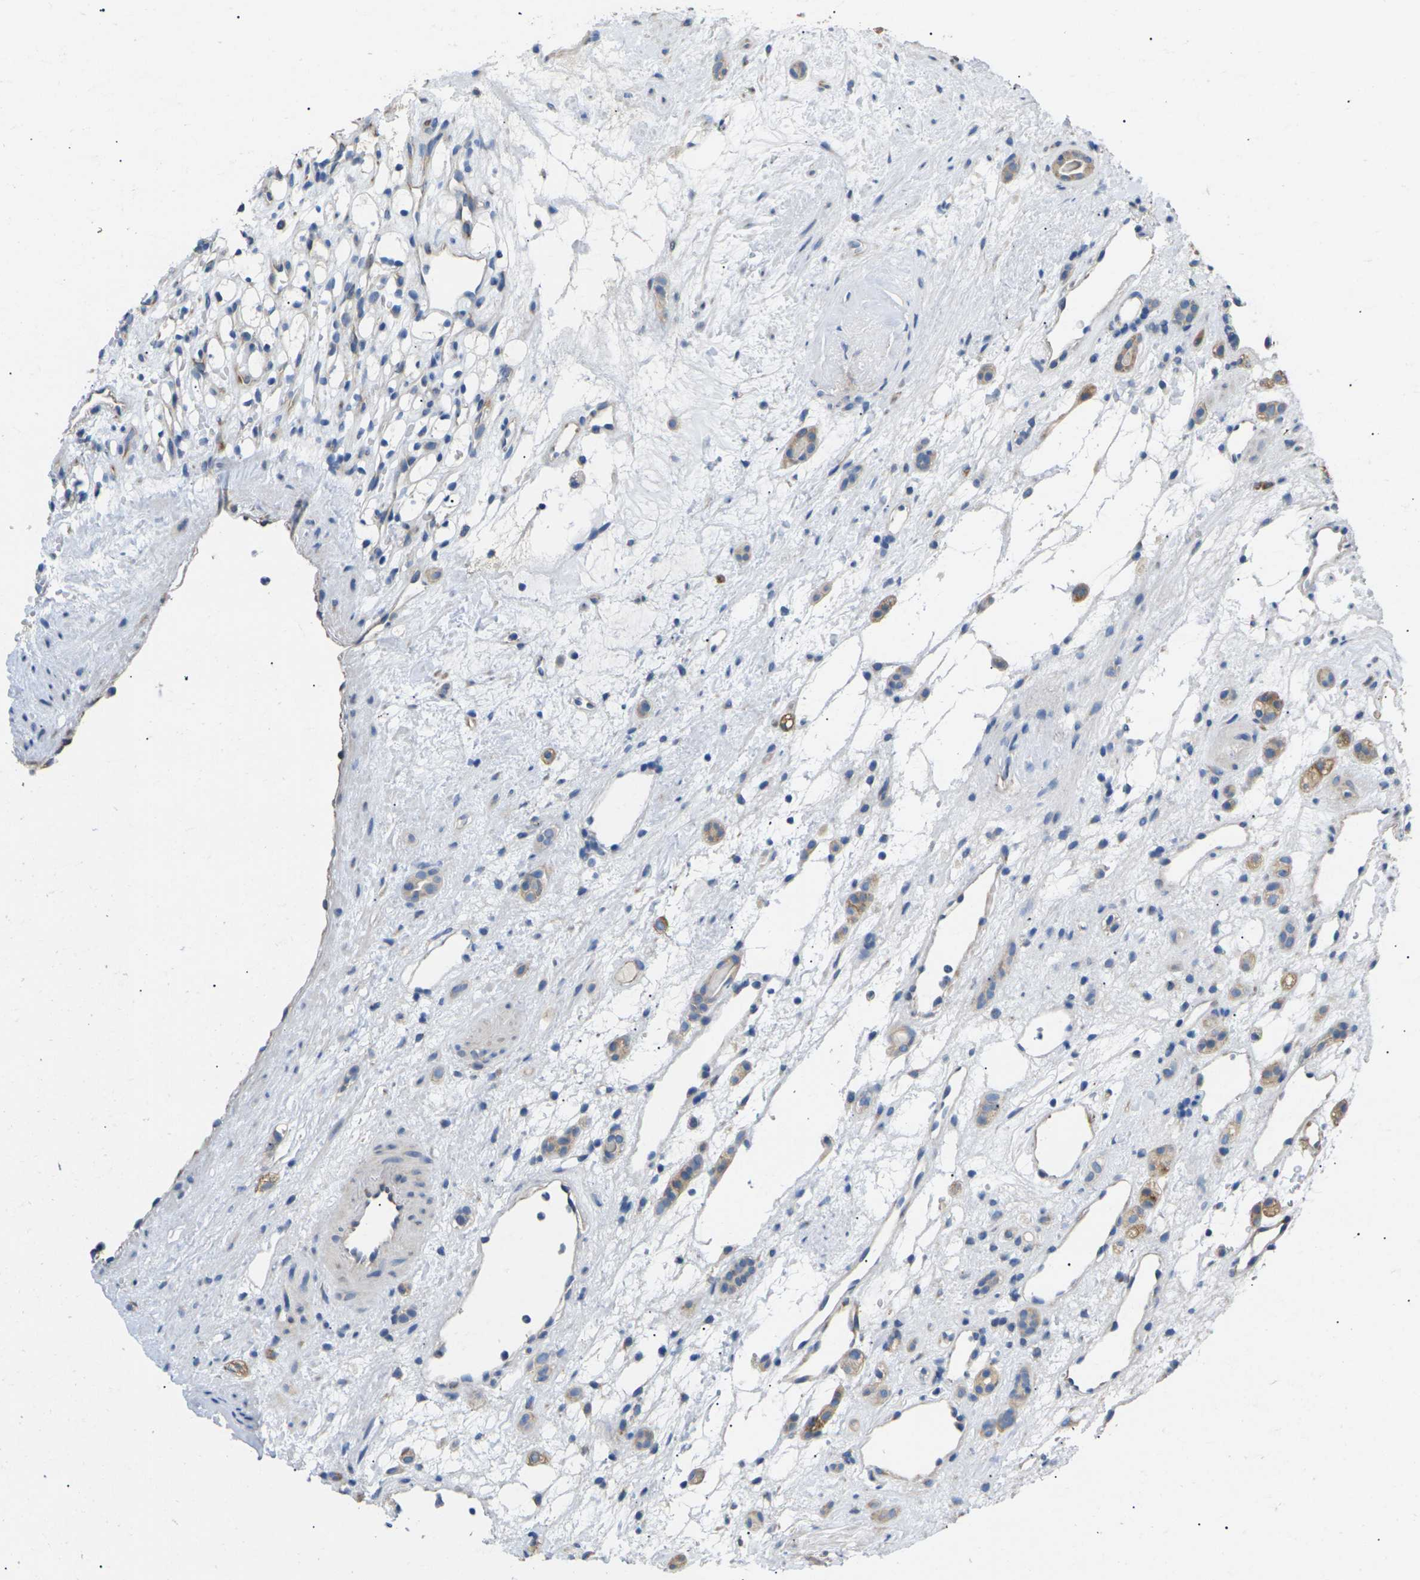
{"staining": {"intensity": "weak", "quantity": "<25%", "location": "cytoplasmic/membranous"}, "tissue": "renal cancer", "cell_type": "Tumor cells", "image_type": "cancer", "snomed": [{"axis": "morphology", "description": "Adenocarcinoma, NOS"}, {"axis": "topography", "description": "Kidney"}], "caption": "Immunohistochemistry of human renal adenocarcinoma demonstrates no positivity in tumor cells.", "gene": "KLHDC8B", "patient": {"sex": "female", "age": 60}}